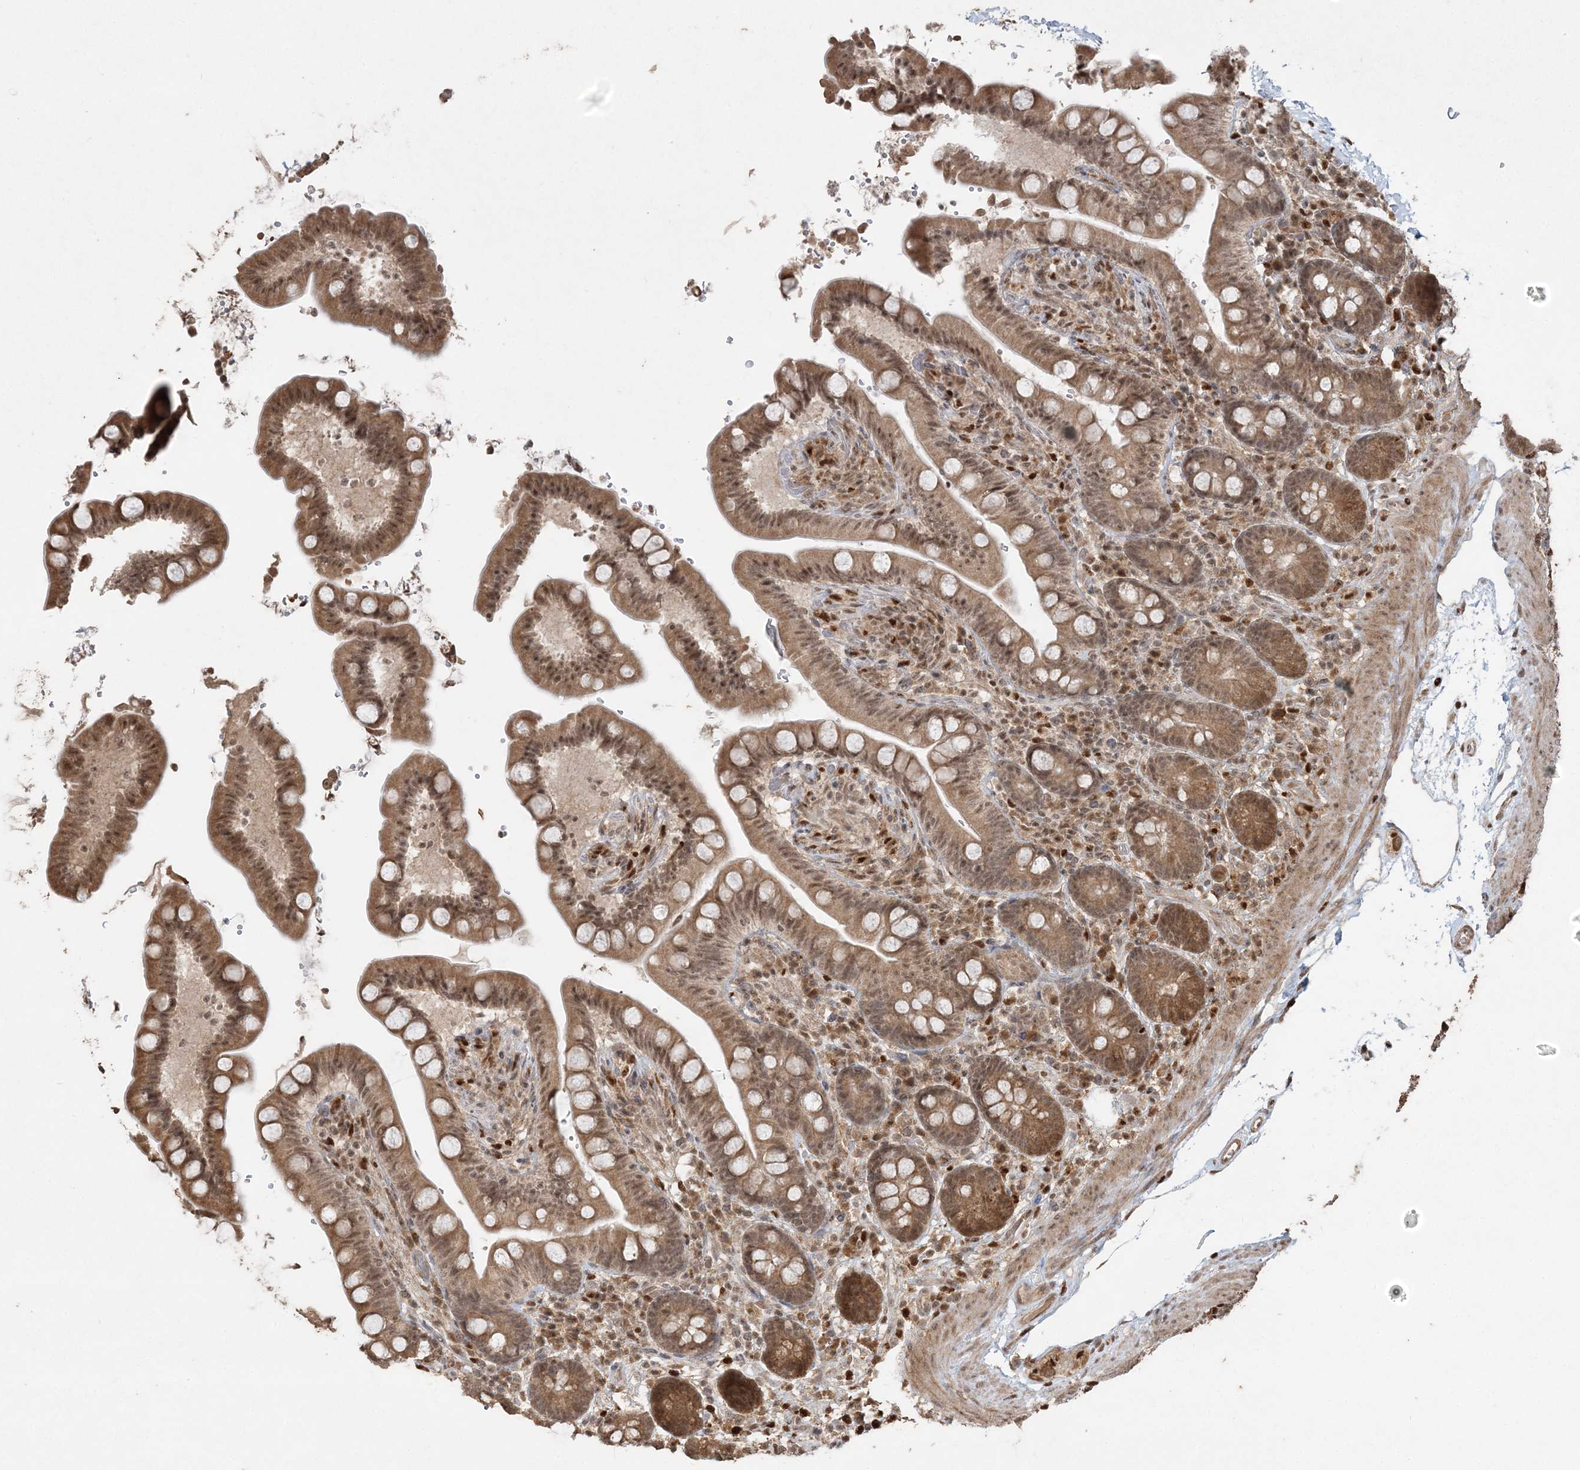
{"staining": {"intensity": "moderate", "quantity": ">75%", "location": "cytoplasmic/membranous"}, "tissue": "colon", "cell_type": "Endothelial cells", "image_type": "normal", "snomed": [{"axis": "morphology", "description": "Normal tissue, NOS"}, {"axis": "topography", "description": "Smooth muscle"}, {"axis": "topography", "description": "Colon"}], "caption": "DAB immunohistochemical staining of unremarkable human colon reveals moderate cytoplasmic/membranous protein expression in about >75% of endothelial cells.", "gene": "SLU7", "patient": {"sex": "male", "age": 73}}